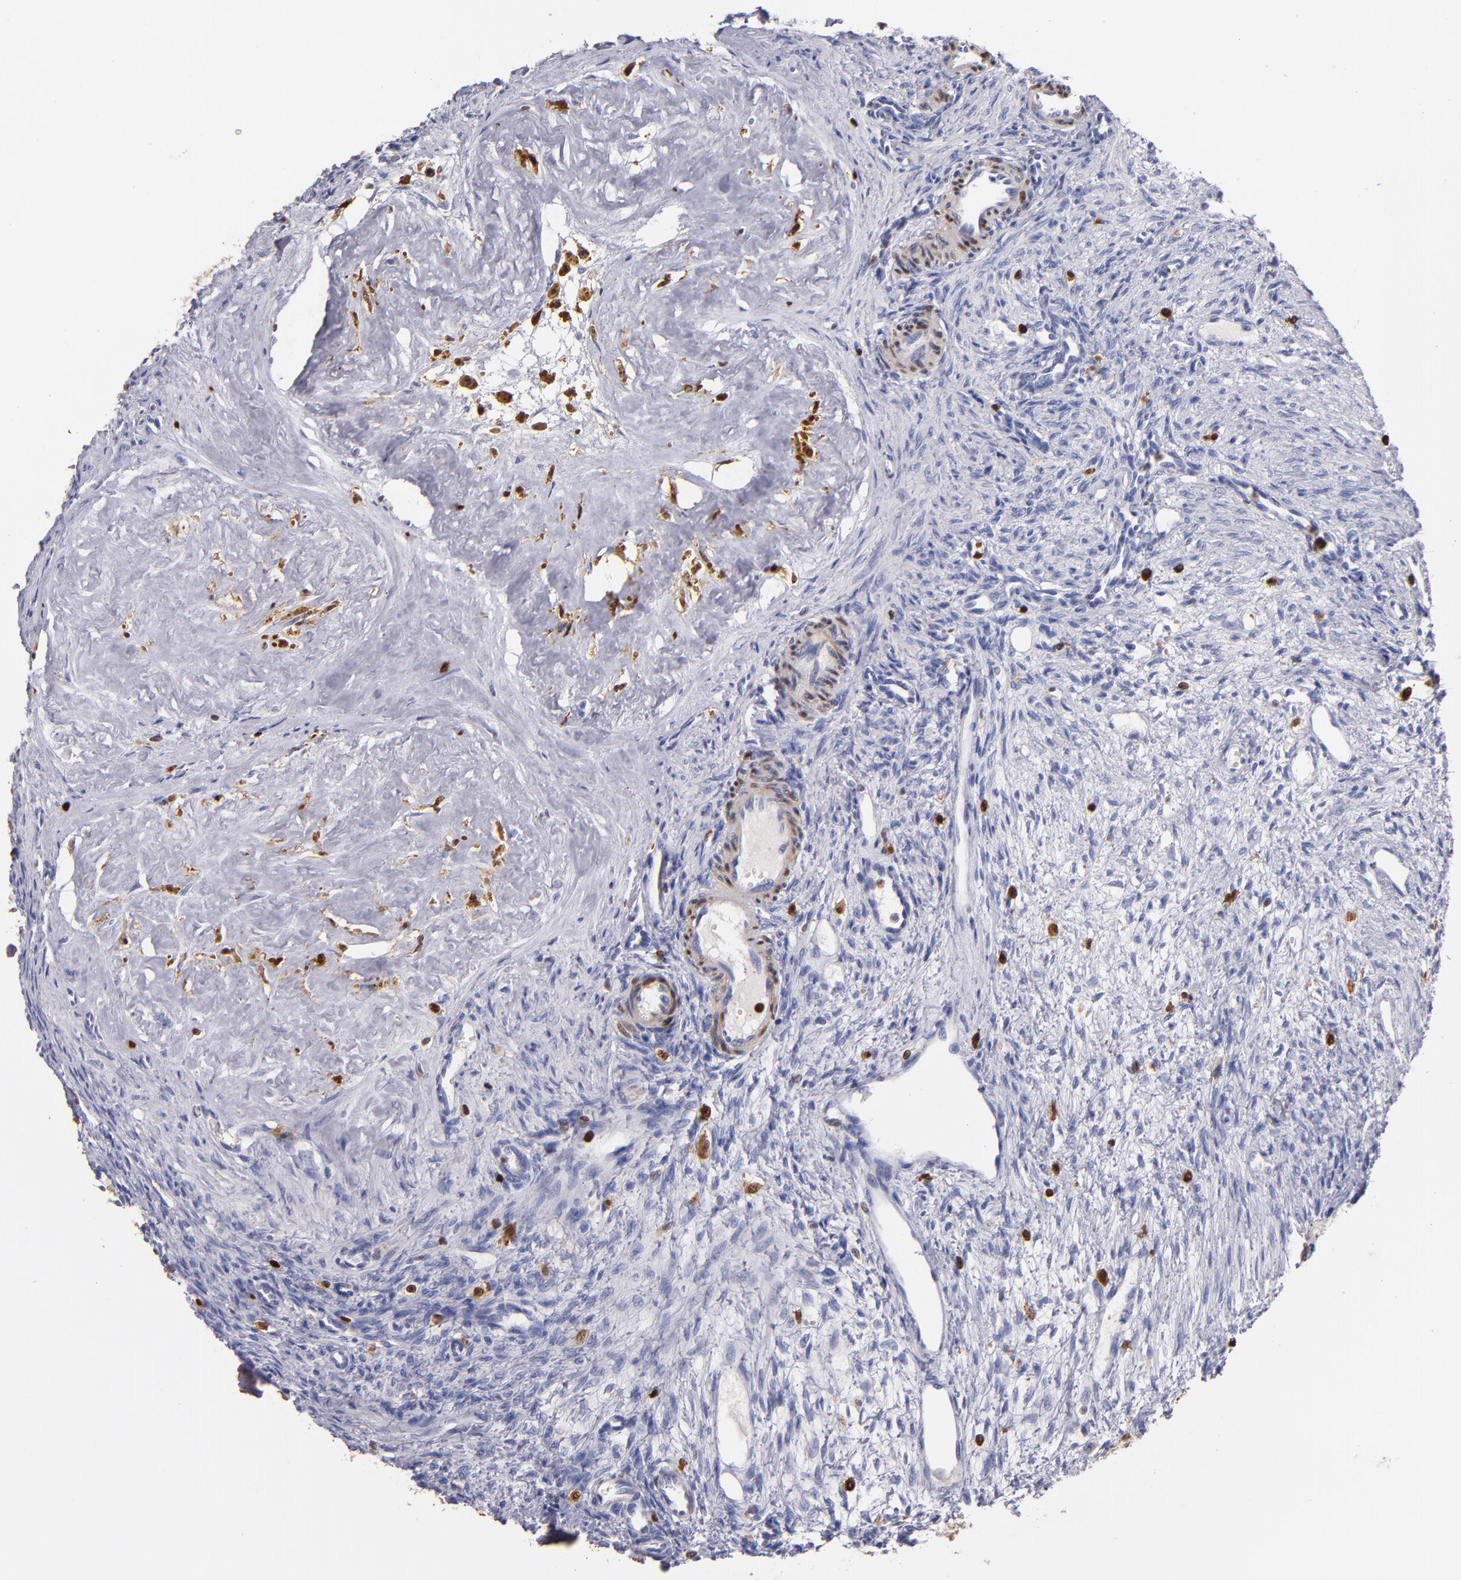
{"staining": {"intensity": "negative", "quantity": "none", "location": "none"}, "tissue": "ovary", "cell_type": "Follicle cells", "image_type": "normal", "snomed": [{"axis": "morphology", "description": "Normal tissue, NOS"}, {"axis": "topography", "description": "Ovary"}], "caption": "Immunohistochemical staining of unremarkable ovary shows no significant staining in follicle cells. (DAB IHC, high magnification).", "gene": "S100A4", "patient": {"sex": "female", "age": 33}}